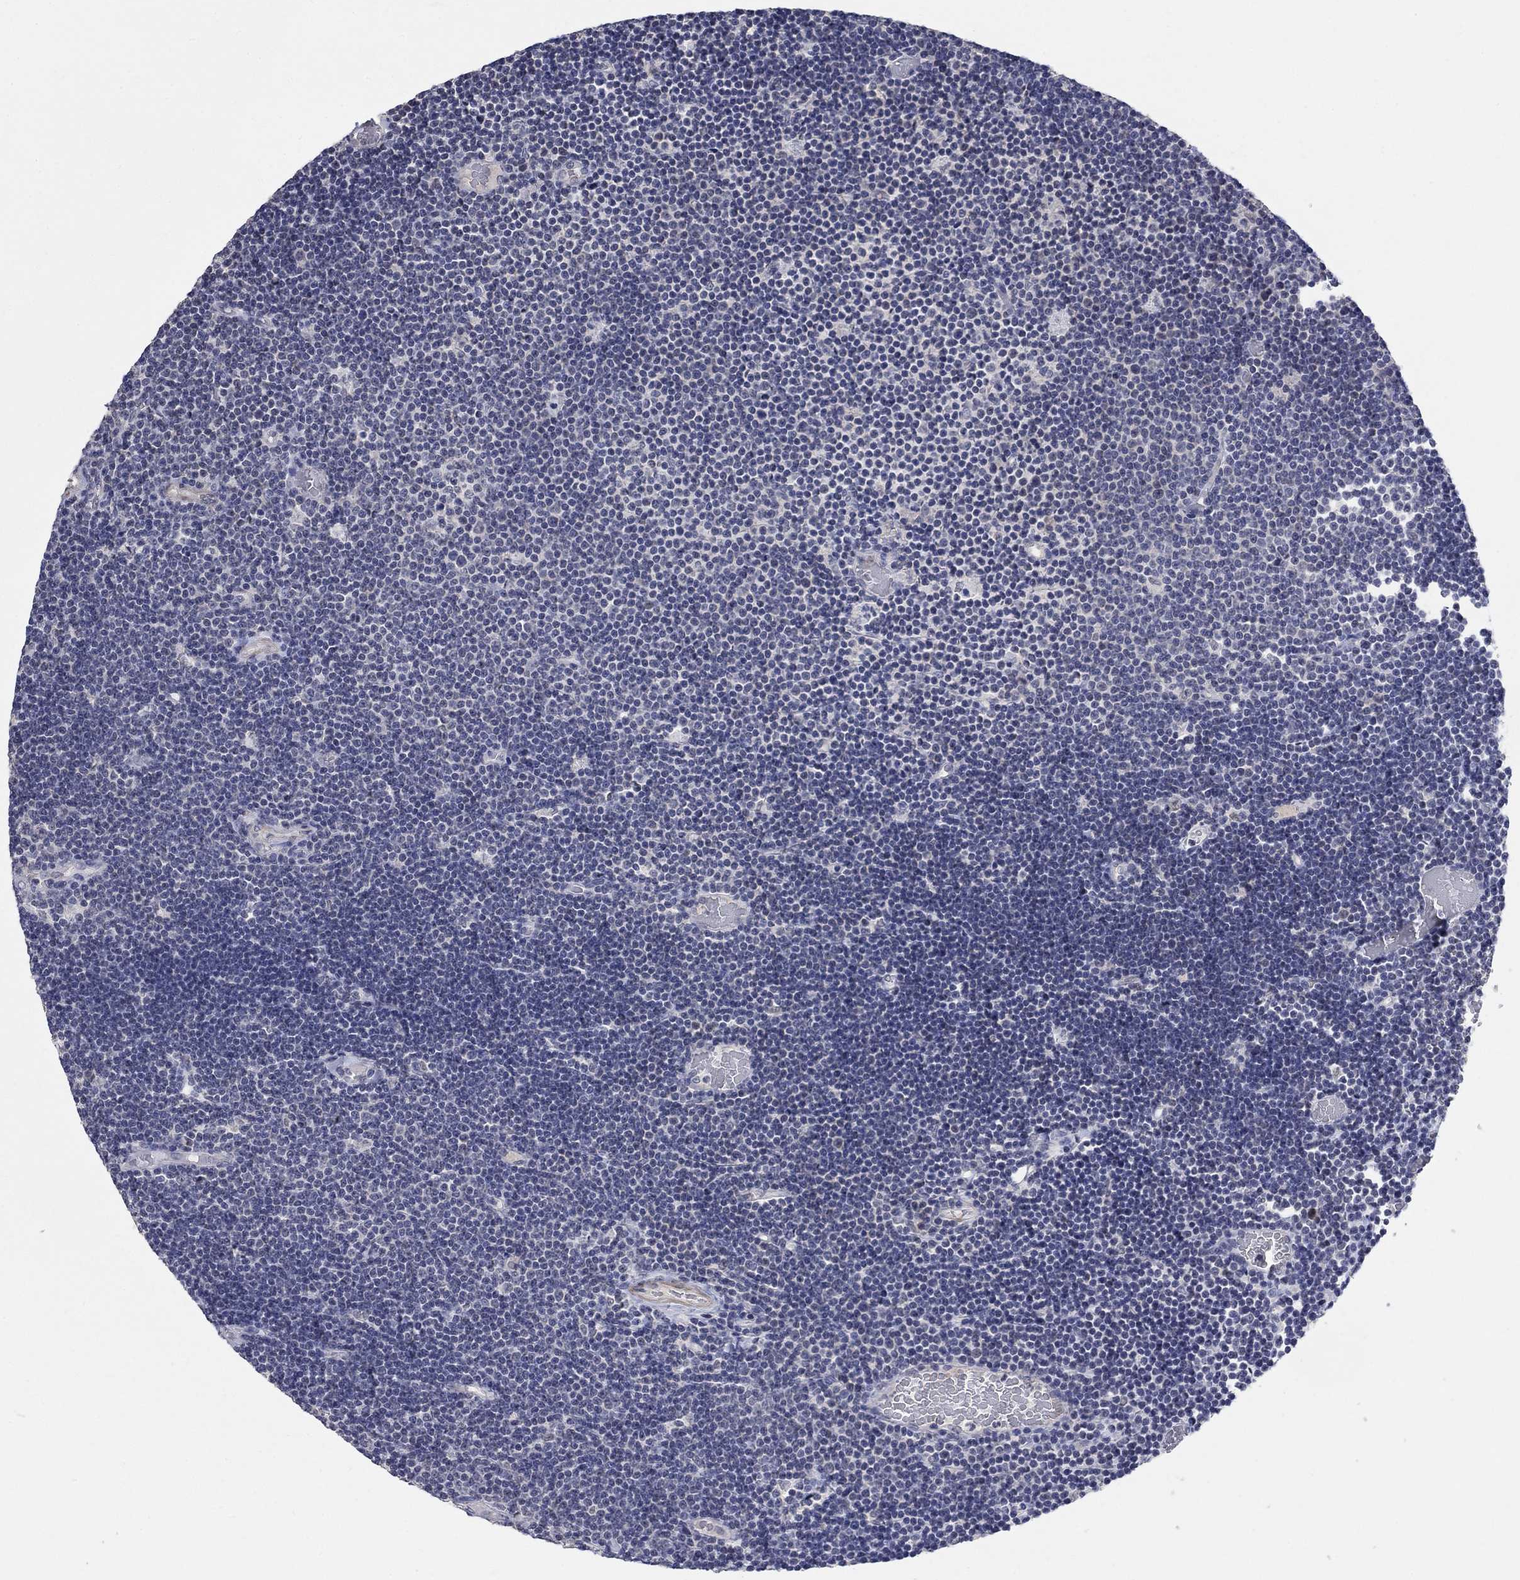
{"staining": {"intensity": "negative", "quantity": "none", "location": "none"}, "tissue": "lymphoma", "cell_type": "Tumor cells", "image_type": "cancer", "snomed": [{"axis": "morphology", "description": "Malignant lymphoma, non-Hodgkin's type, Low grade"}, {"axis": "topography", "description": "Brain"}], "caption": "IHC of low-grade malignant lymphoma, non-Hodgkin's type displays no expression in tumor cells.", "gene": "ZBTB18", "patient": {"sex": "female", "age": 66}}